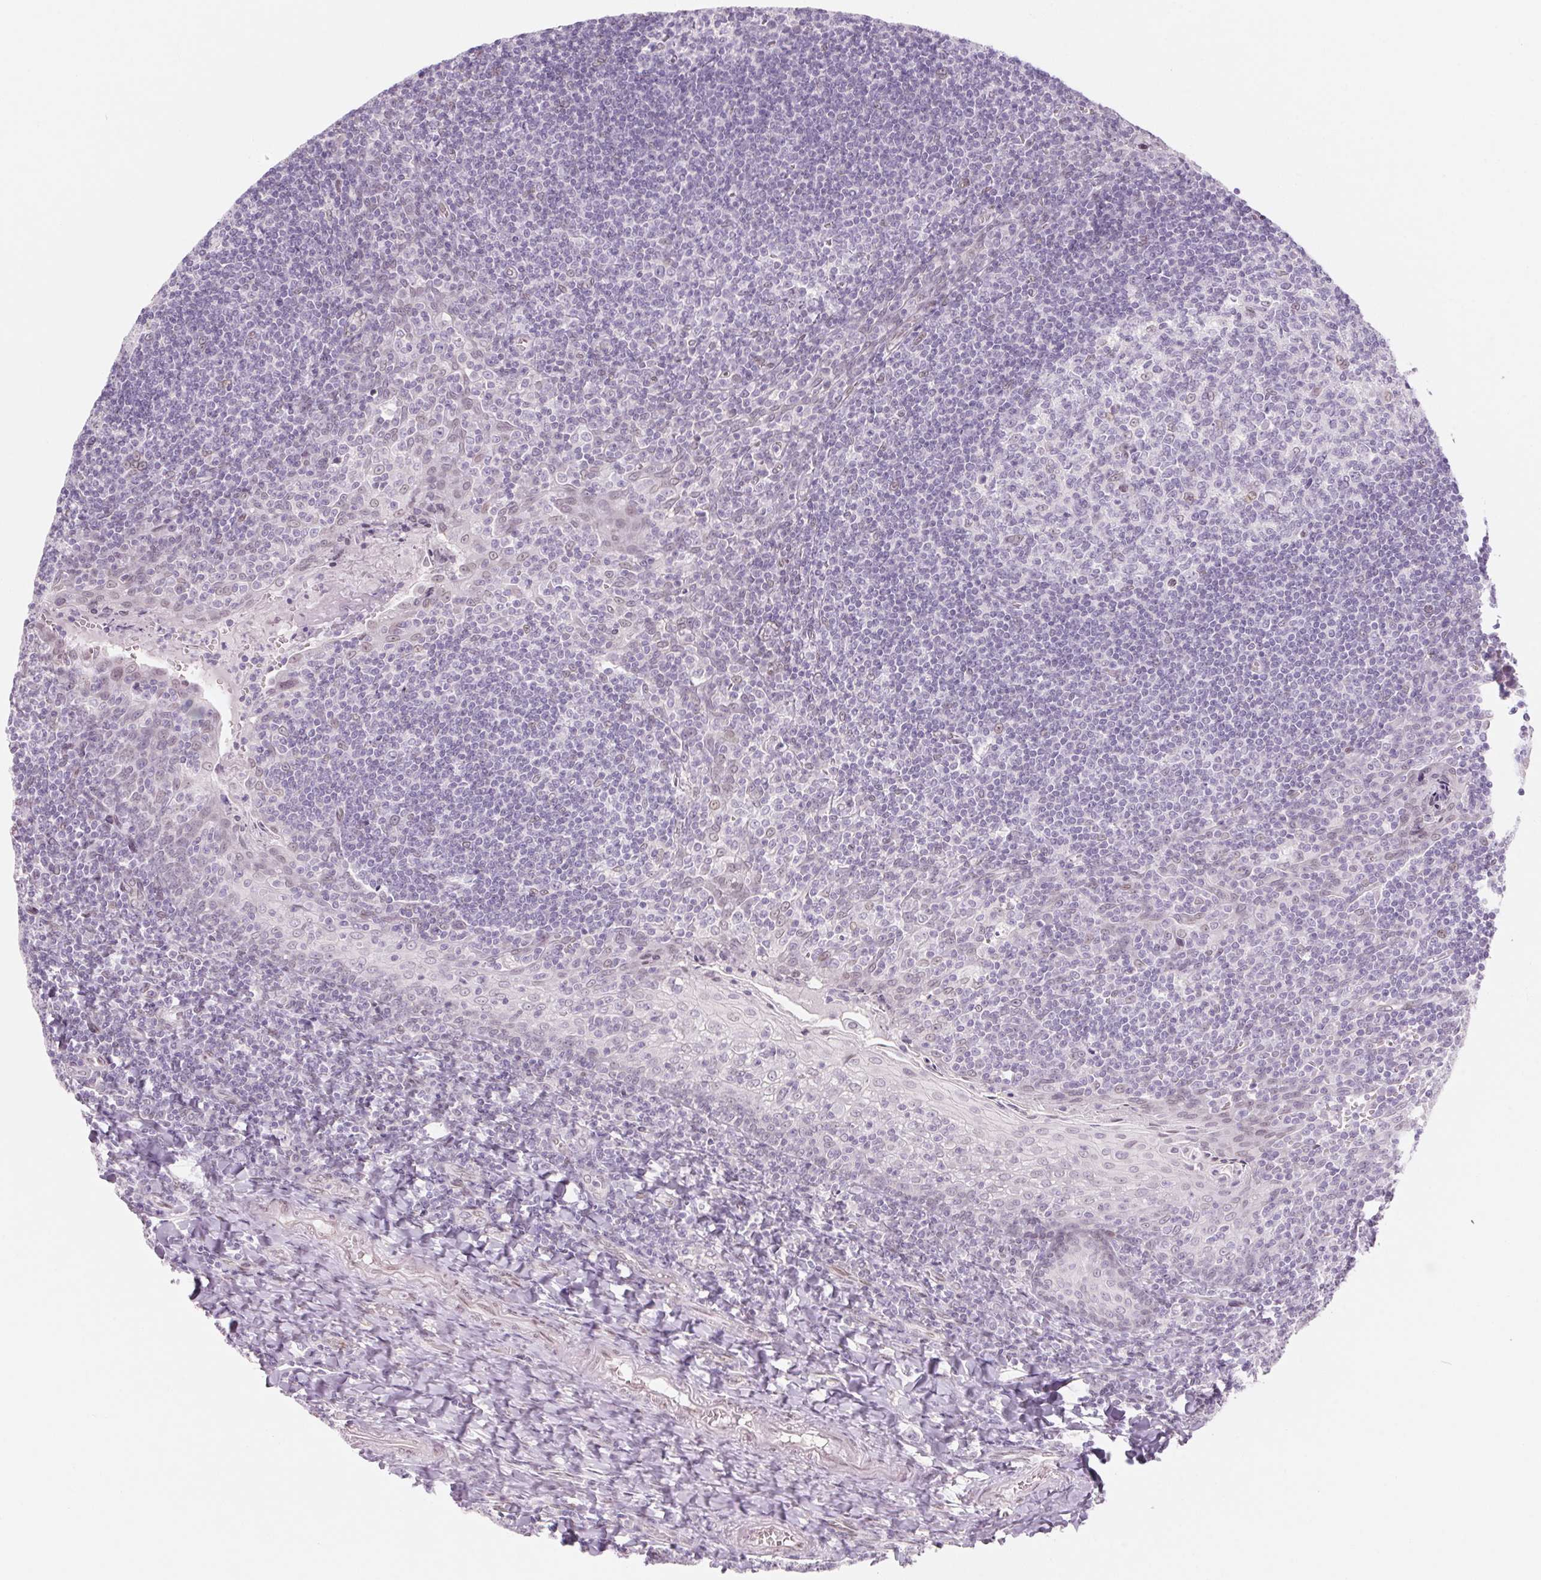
{"staining": {"intensity": "negative", "quantity": "none", "location": "none"}, "tissue": "tonsil", "cell_type": "Germinal center cells", "image_type": "normal", "snomed": [{"axis": "morphology", "description": "Normal tissue, NOS"}, {"axis": "morphology", "description": "Inflammation, NOS"}, {"axis": "topography", "description": "Tonsil"}], "caption": "The micrograph exhibits no staining of germinal center cells in benign tonsil.", "gene": "KCNQ2", "patient": {"sex": "female", "age": 31}}